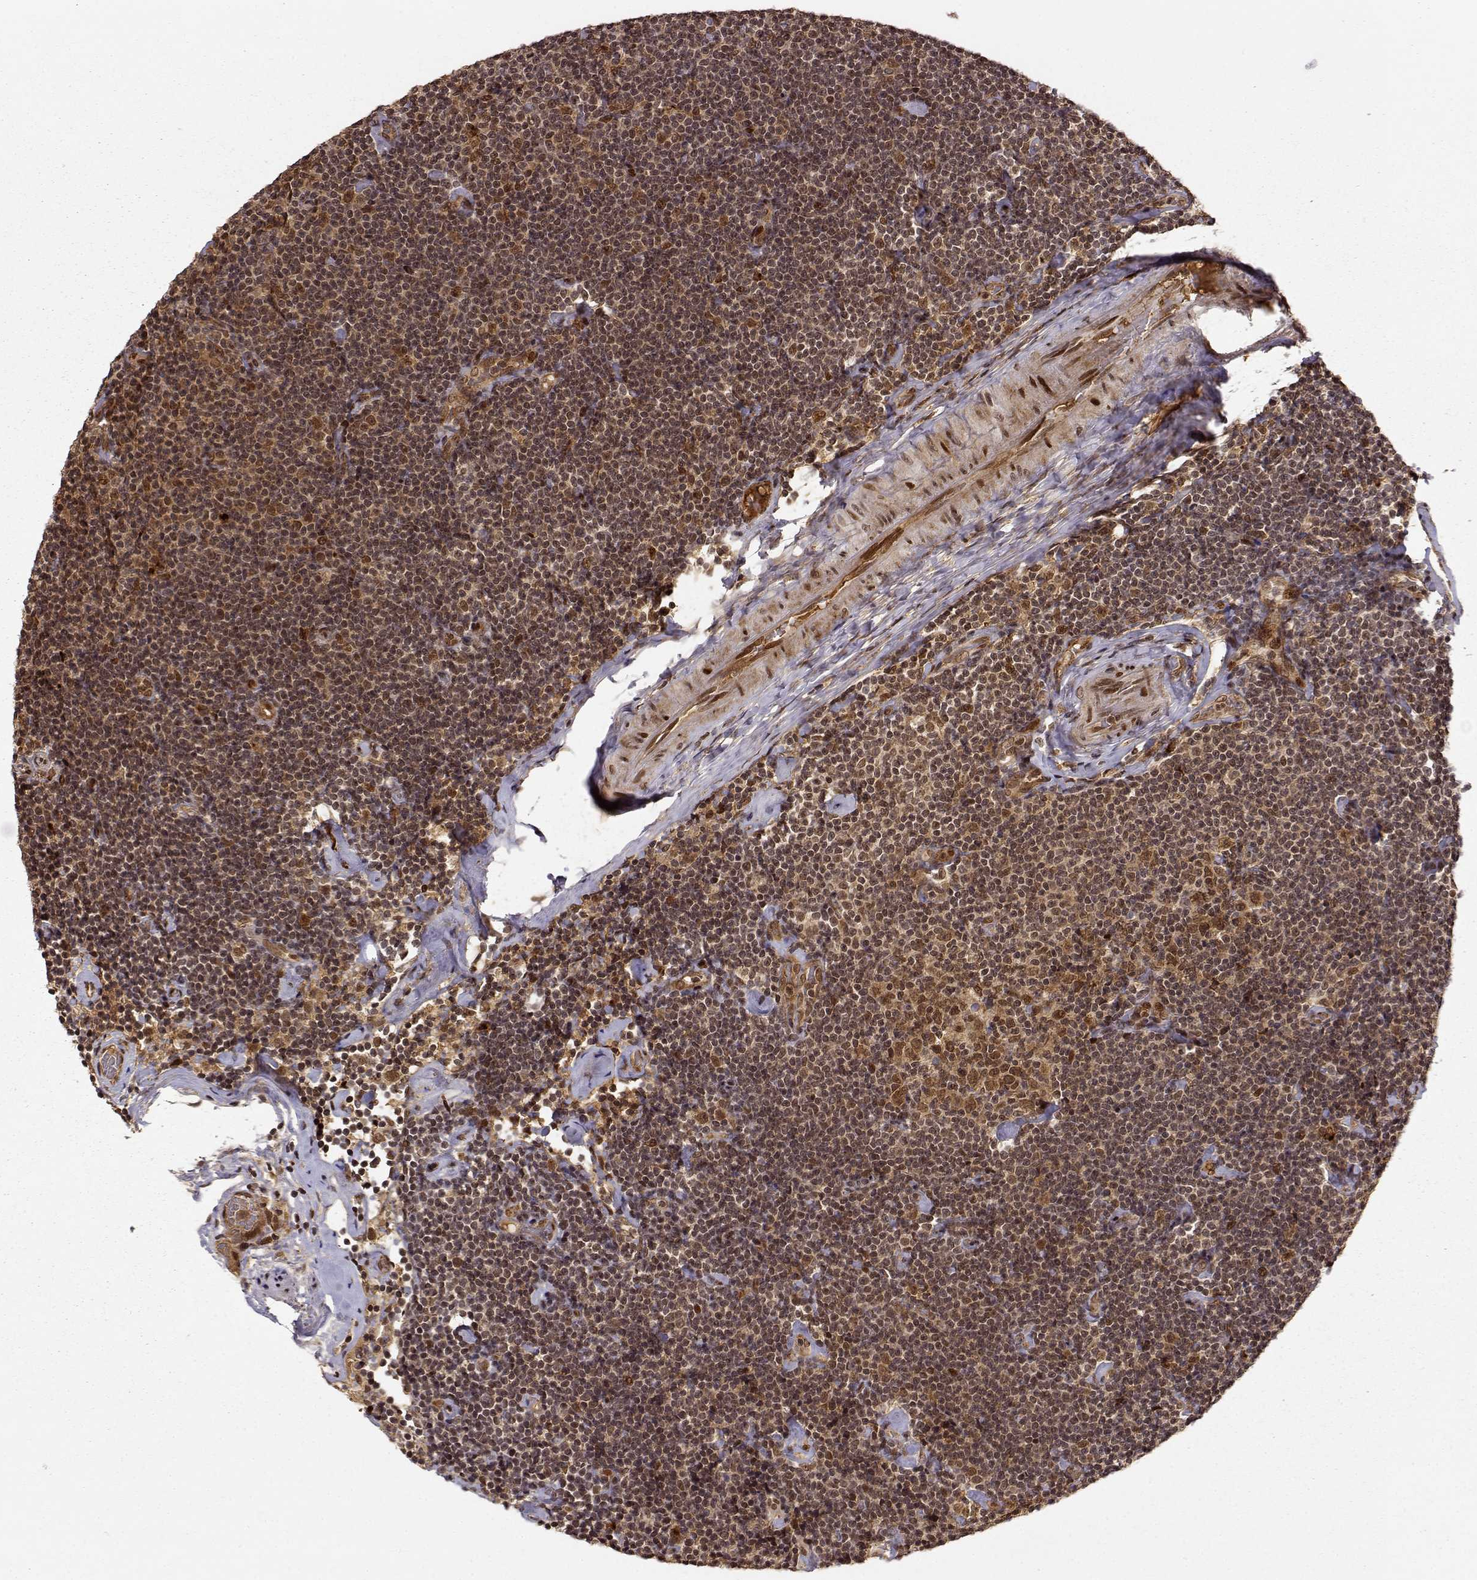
{"staining": {"intensity": "moderate", "quantity": ">75%", "location": "cytoplasmic/membranous,nuclear"}, "tissue": "lymphoma", "cell_type": "Tumor cells", "image_type": "cancer", "snomed": [{"axis": "morphology", "description": "Malignant lymphoma, non-Hodgkin's type, Low grade"}, {"axis": "topography", "description": "Lymph node"}], "caption": "Tumor cells exhibit medium levels of moderate cytoplasmic/membranous and nuclear staining in approximately >75% of cells in human malignant lymphoma, non-Hodgkin's type (low-grade).", "gene": "MAEA", "patient": {"sex": "male", "age": 81}}